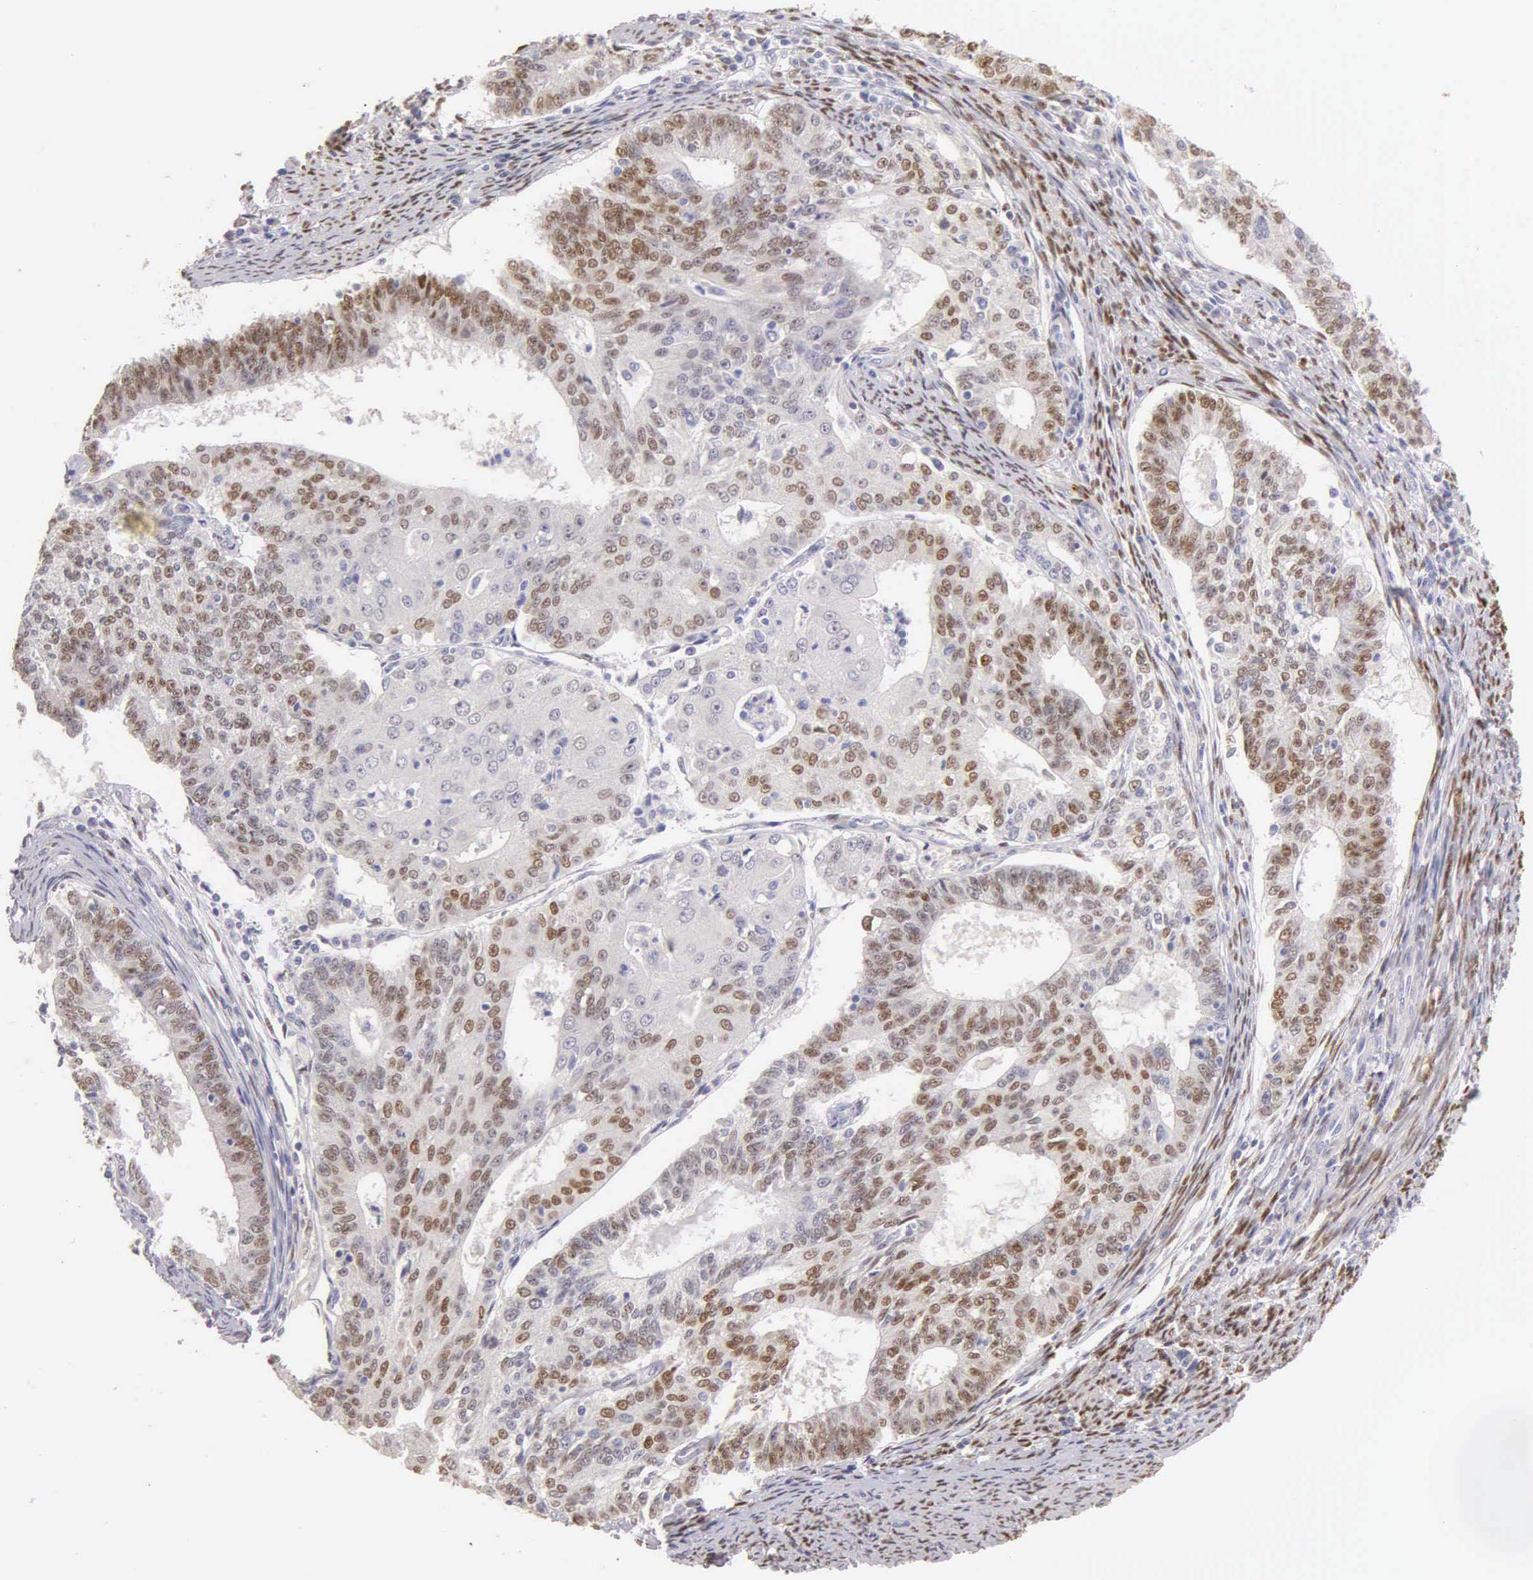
{"staining": {"intensity": "weak", "quantity": "25%-75%", "location": "nuclear"}, "tissue": "endometrial cancer", "cell_type": "Tumor cells", "image_type": "cancer", "snomed": [{"axis": "morphology", "description": "Adenocarcinoma, NOS"}, {"axis": "topography", "description": "Endometrium"}], "caption": "Protein expression analysis of human endometrial adenocarcinoma reveals weak nuclear positivity in approximately 25%-75% of tumor cells.", "gene": "ESR1", "patient": {"sex": "female", "age": 56}}